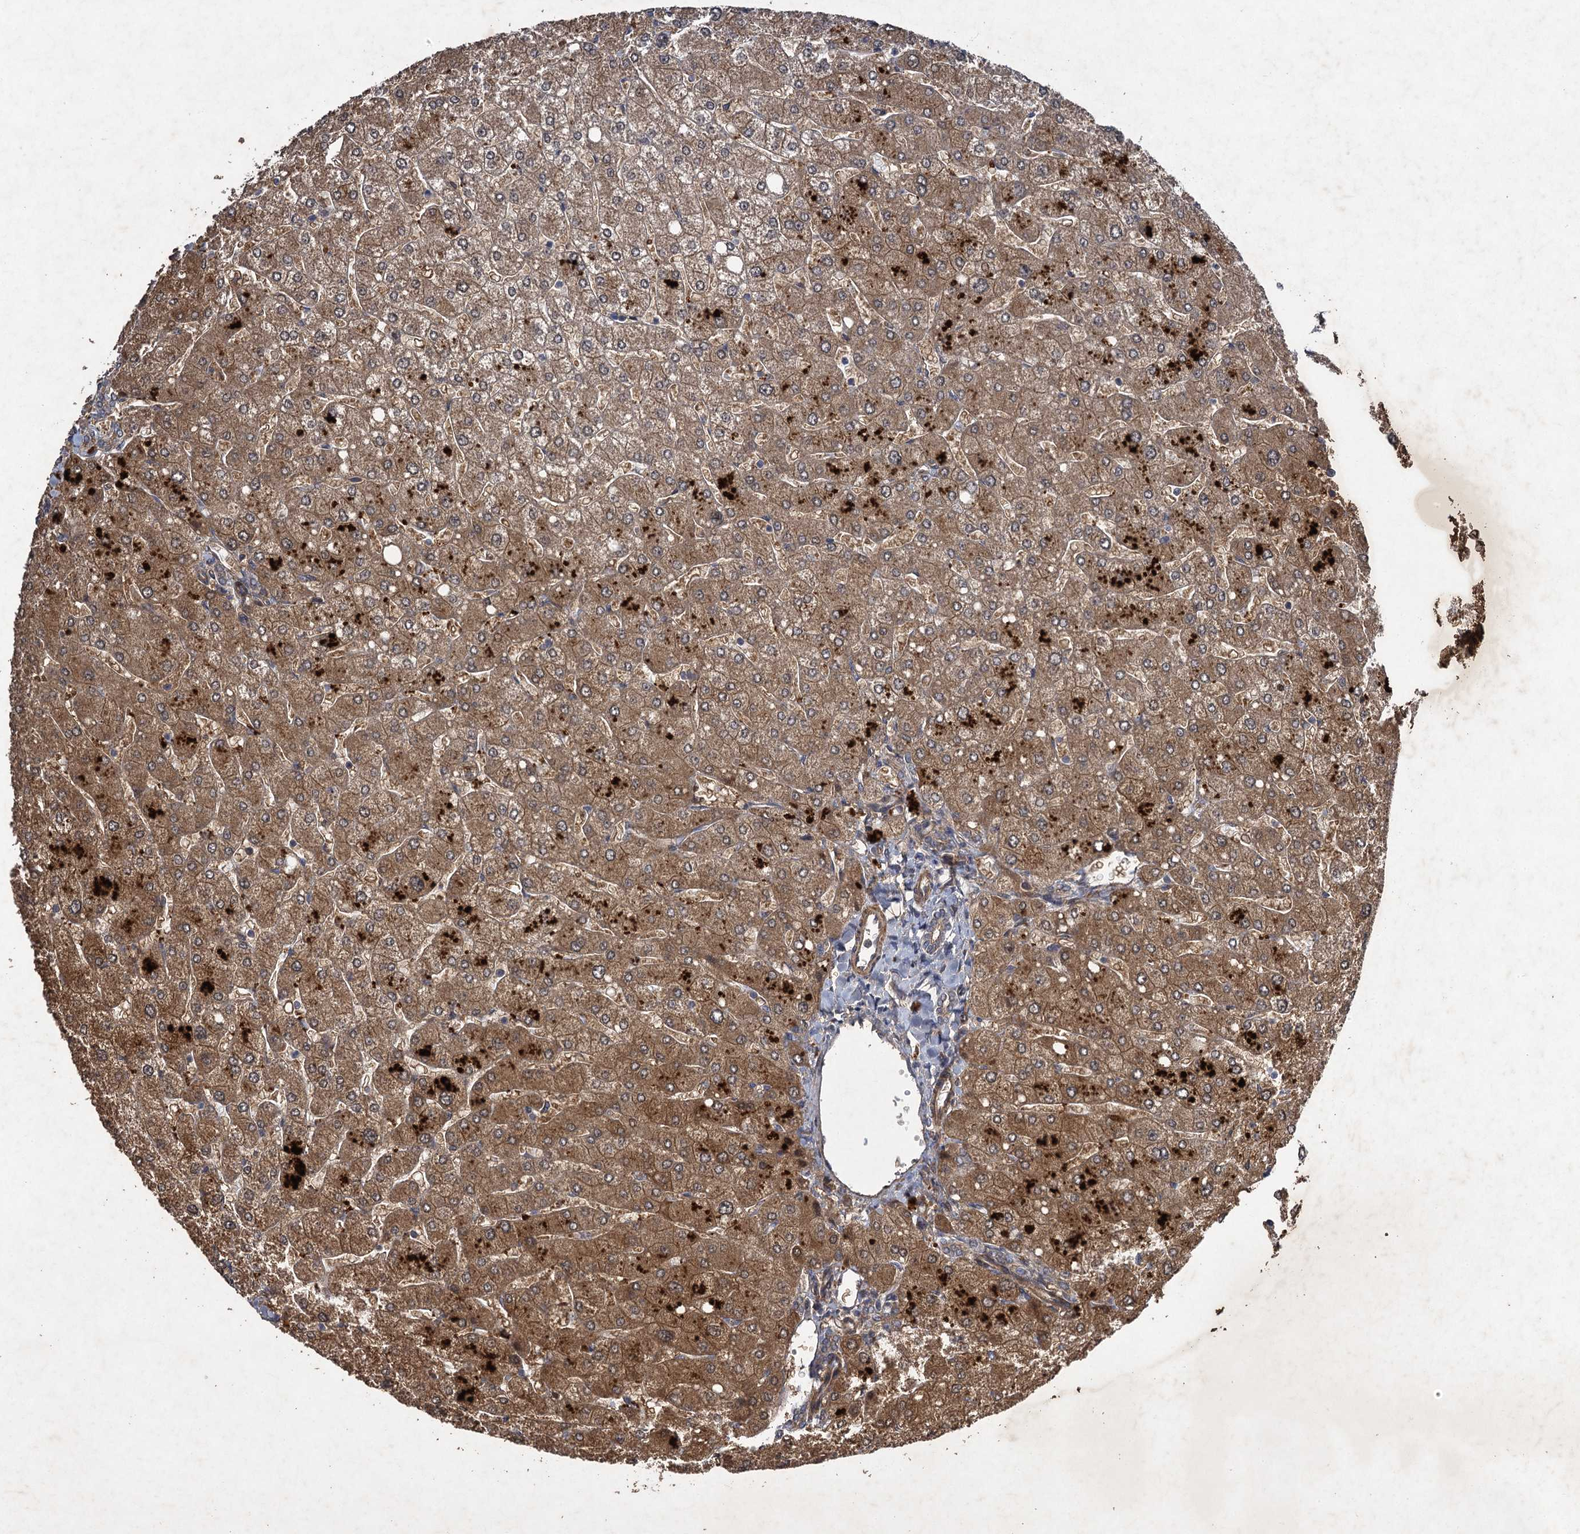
{"staining": {"intensity": "weak", "quantity": ">75%", "location": "cytoplasmic/membranous"}, "tissue": "liver", "cell_type": "Cholangiocytes", "image_type": "normal", "snomed": [{"axis": "morphology", "description": "Normal tissue, NOS"}, {"axis": "topography", "description": "Liver"}], "caption": "Protein expression analysis of unremarkable liver reveals weak cytoplasmic/membranous staining in about >75% of cholangiocytes. (brown staining indicates protein expression, while blue staining denotes nuclei).", "gene": "NUDT22", "patient": {"sex": "male", "age": 55}}